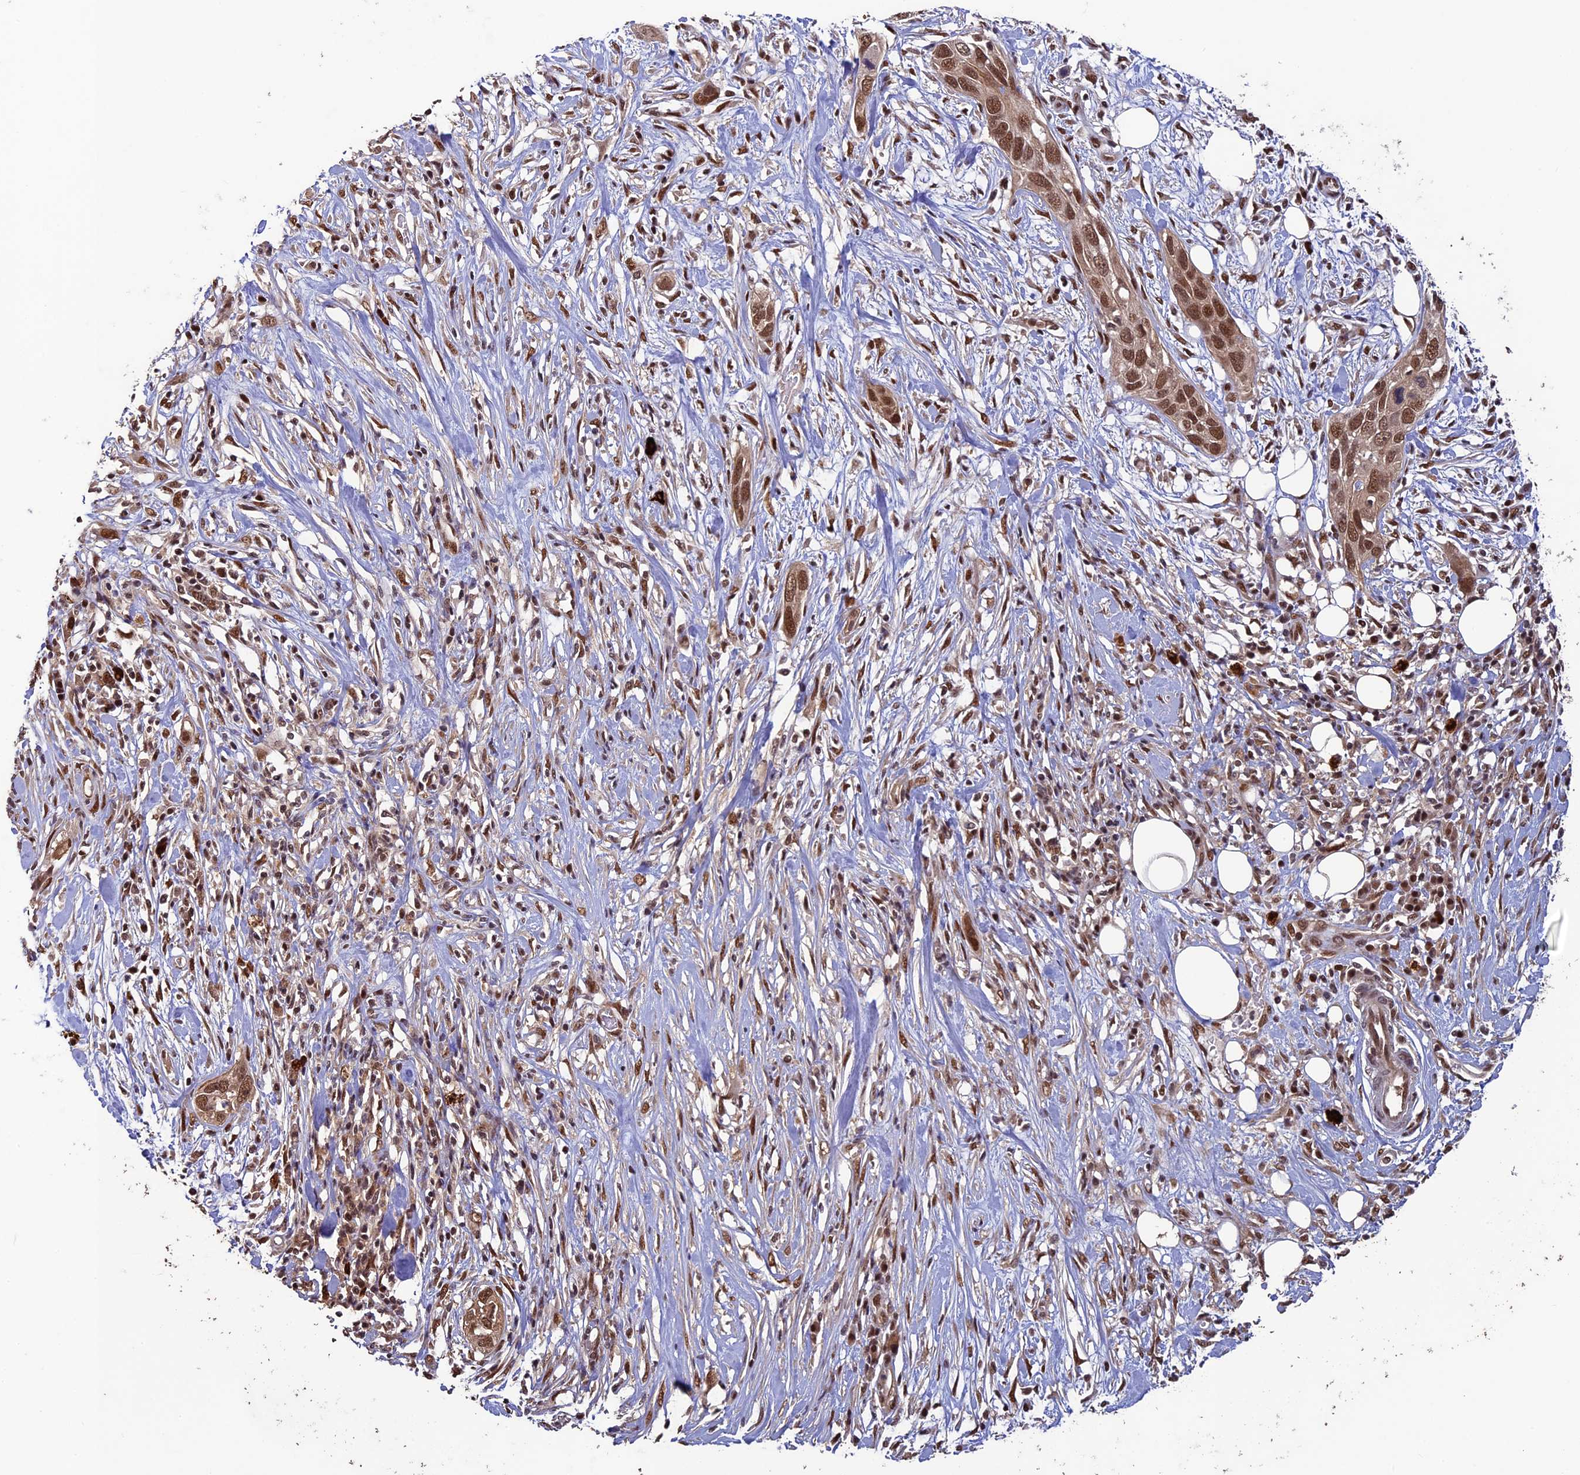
{"staining": {"intensity": "moderate", "quantity": ">75%", "location": "nuclear"}, "tissue": "pancreatic cancer", "cell_type": "Tumor cells", "image_type": "cancer", "snomed": [{"axis": "morphology", "description": "Adenocarcinoma, NOS"}, {"axis": "topography", "description": "Pancreas"}], "caption": "This is a histology image of immunohistochemistry (IHC) staining of pancreatic adenocarcinoma, which shows moderate staining in the nuclear of tumor cells.", "gene": "NAE1", "patient": {"sex": "female", "age": 60}}